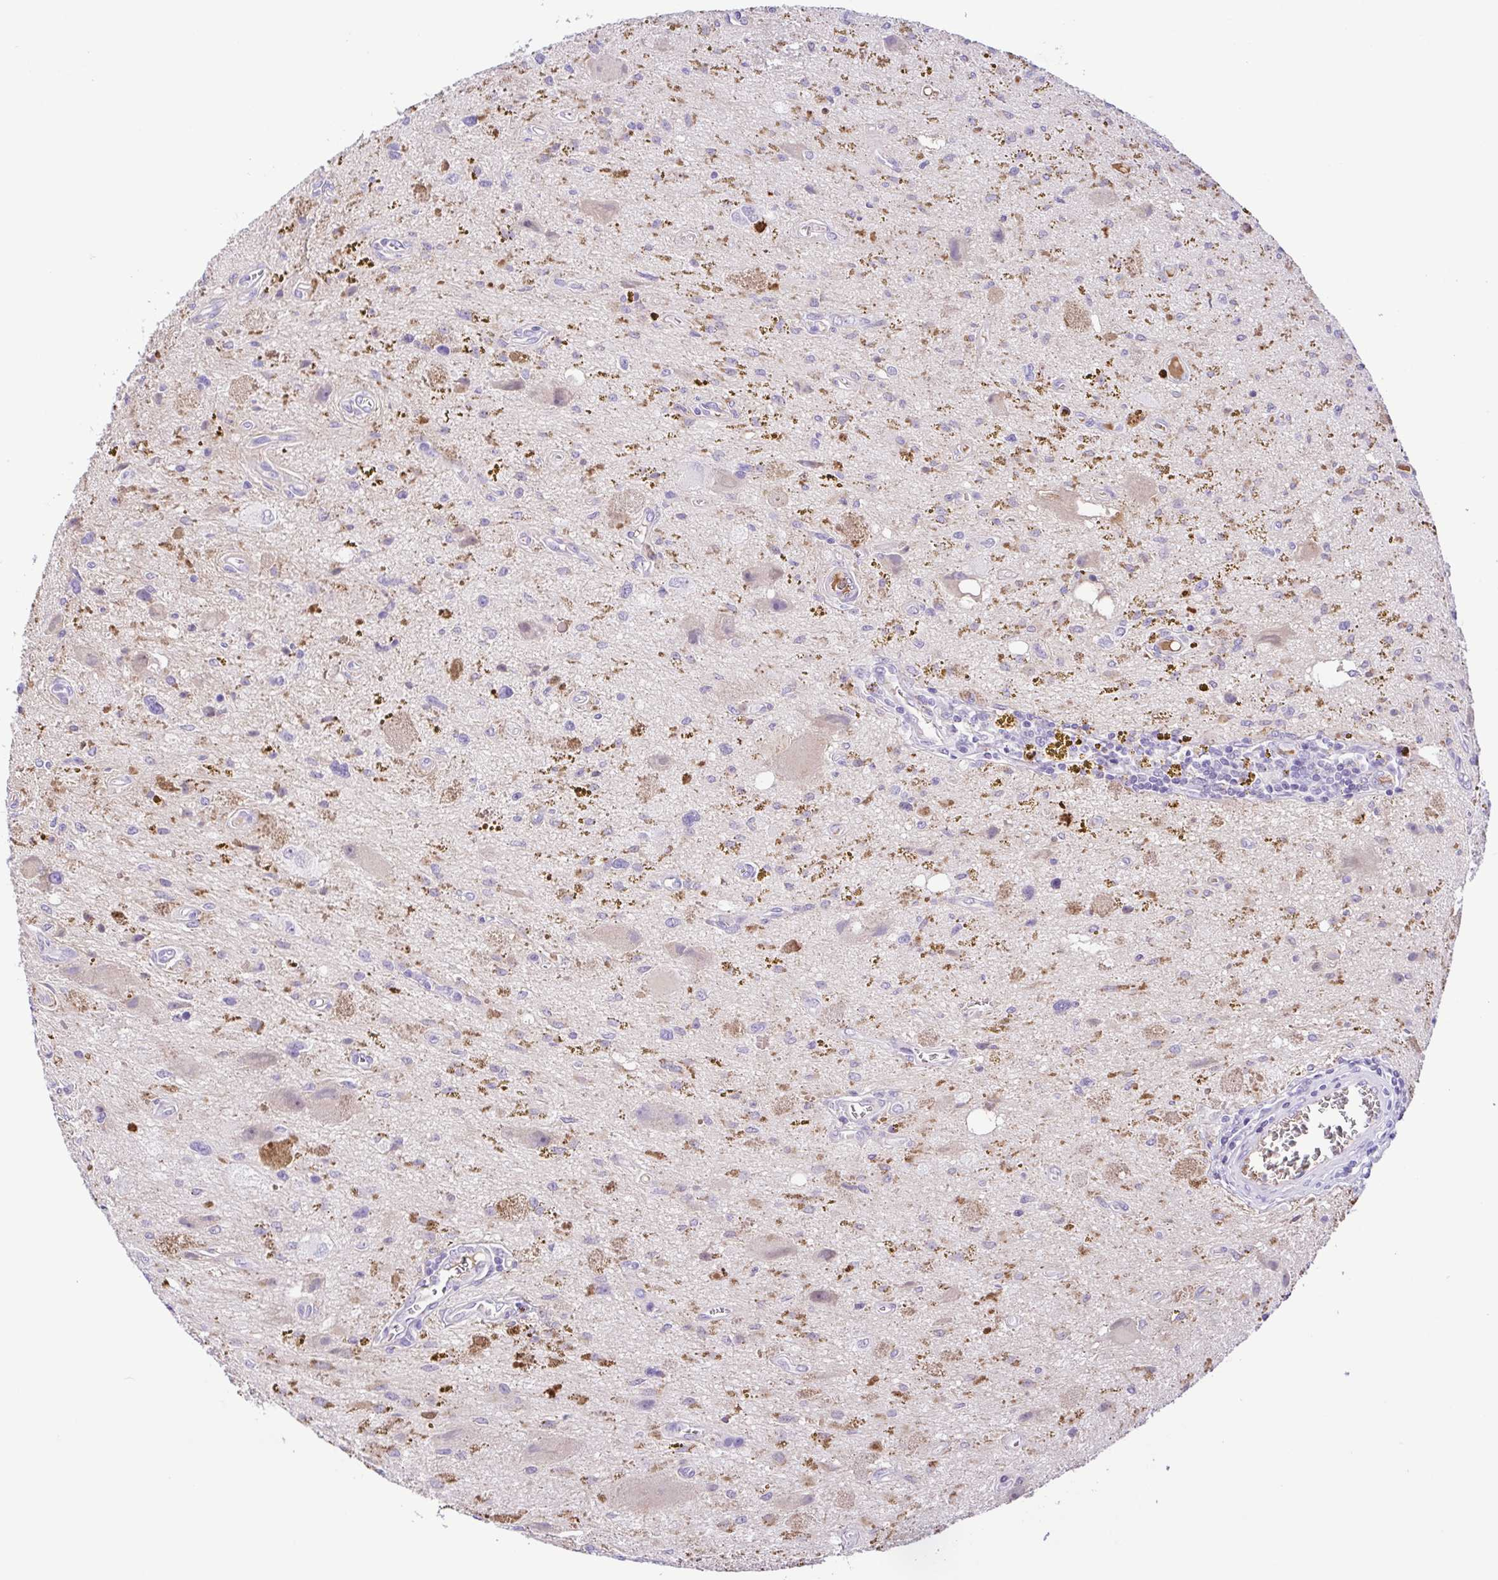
{"staining": {"intensity": "negative", "quantity": "none", "location": "none"}, "tissue": "glioma", "cell_type": "Tumor cells", "image_type": "cancer", "snomed": [{"axis": "morphology", "description": "Glioma, malignant, Low grade"}, {"axis": "topography", "description": "Cerebellum"}], "caption": "An image of human glioma is negative for staining in tumor cells.", "gene": "IGFL1", "patient": {"sex": "female", "age": 14}}